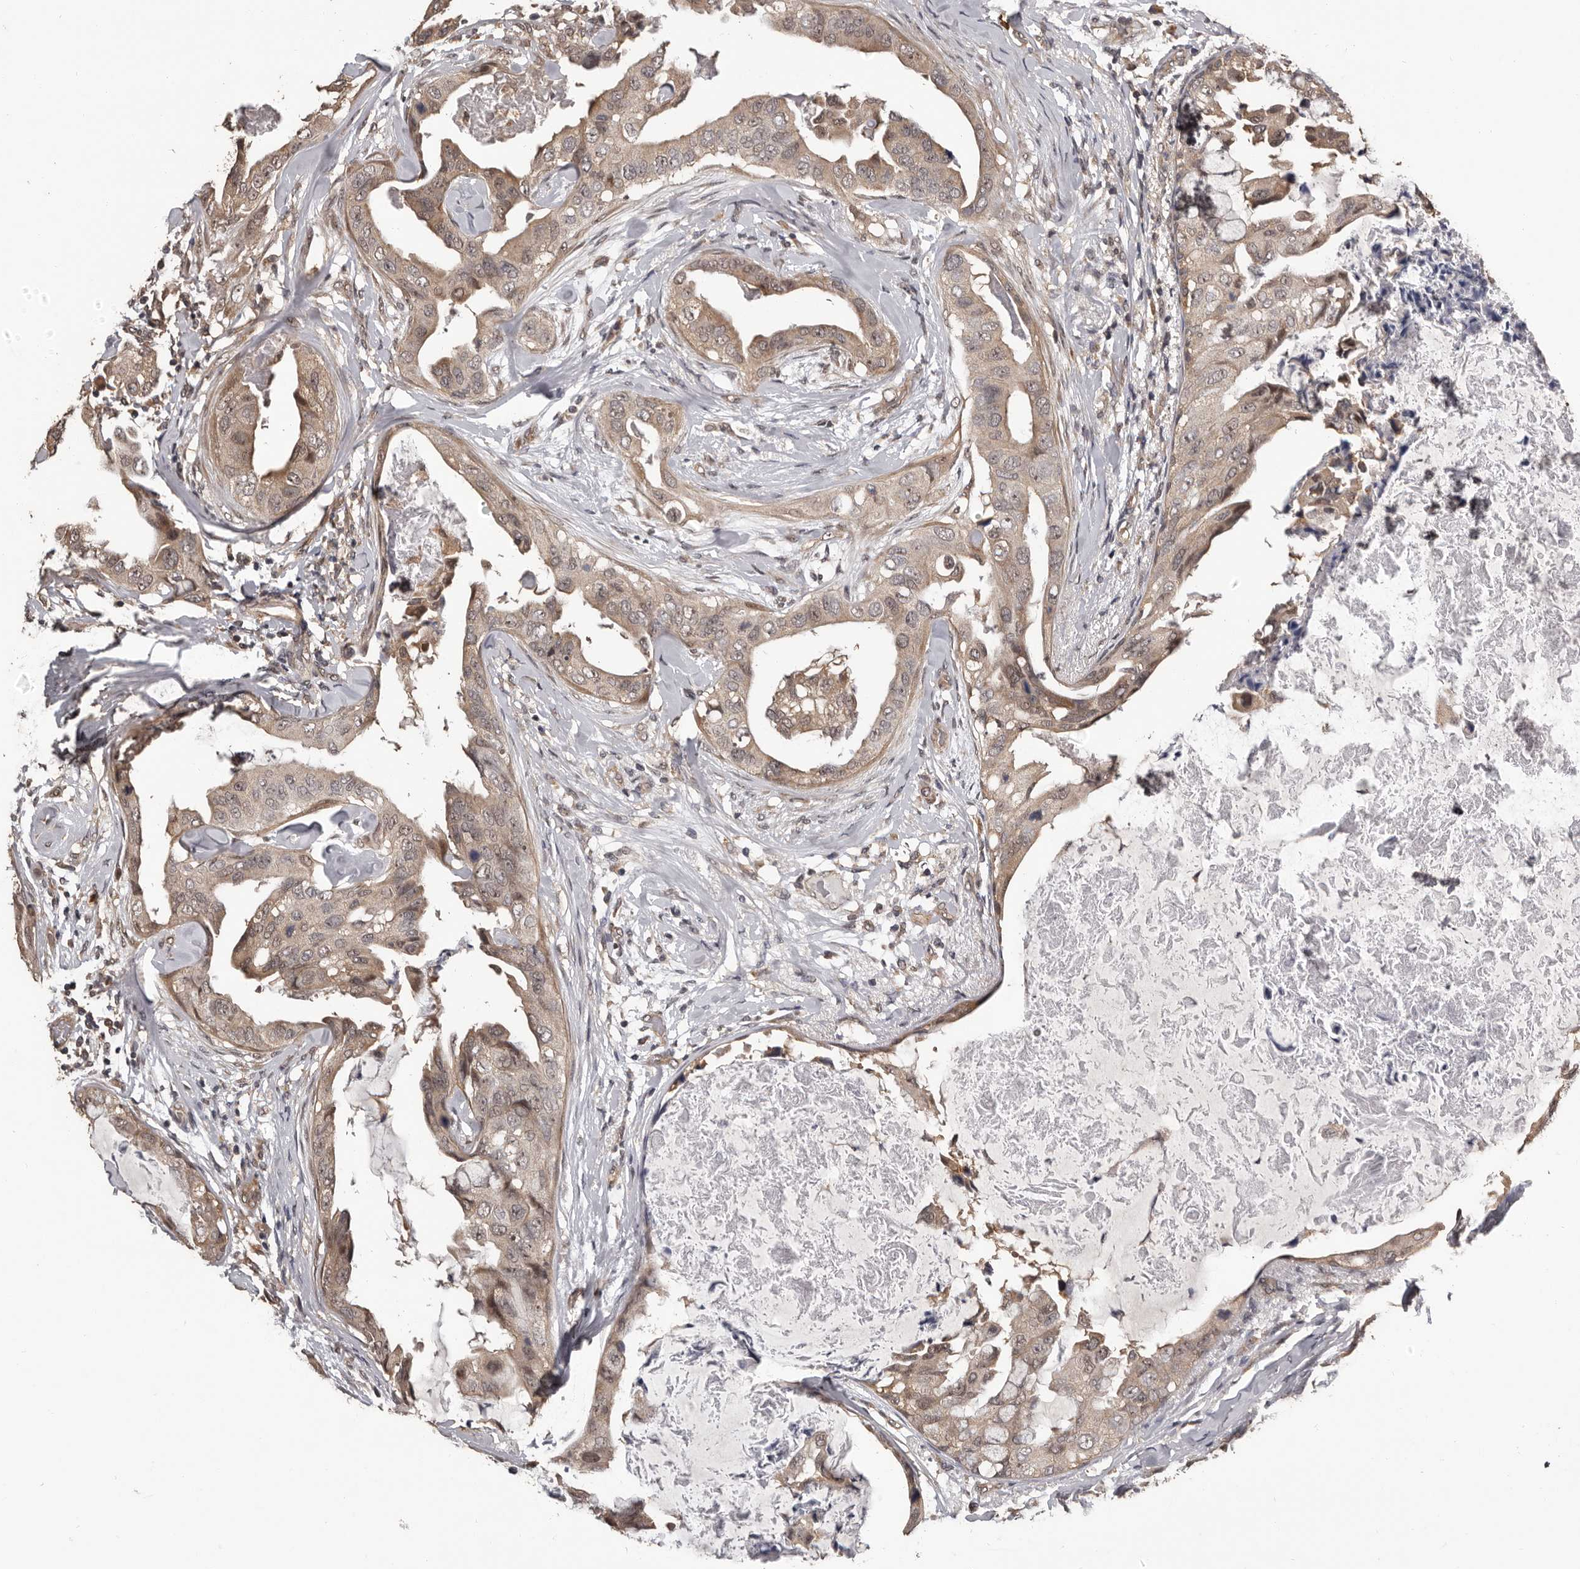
{"staining": {"intensity": "weak", "quantity": ">75%", "location": "cytoplasmic/membranous,nuclear"}, "tissue": "breast cancer", "cell_type": "Tumor cells", "image_type": "cancer", "snomed": [{"axis": "morphology", "description": "Duct carcinoma"}, {"axis": "topography", "description": "Breast"}], "caption": "The image shows staining of intraductal carcinoma (breast), revealing weak cytoplasmic/membranous and nuclear protein positivity (brown color) within tumor cells.", "gene": "VPS37A", "patient": {"sex": "female", "age": 40}}